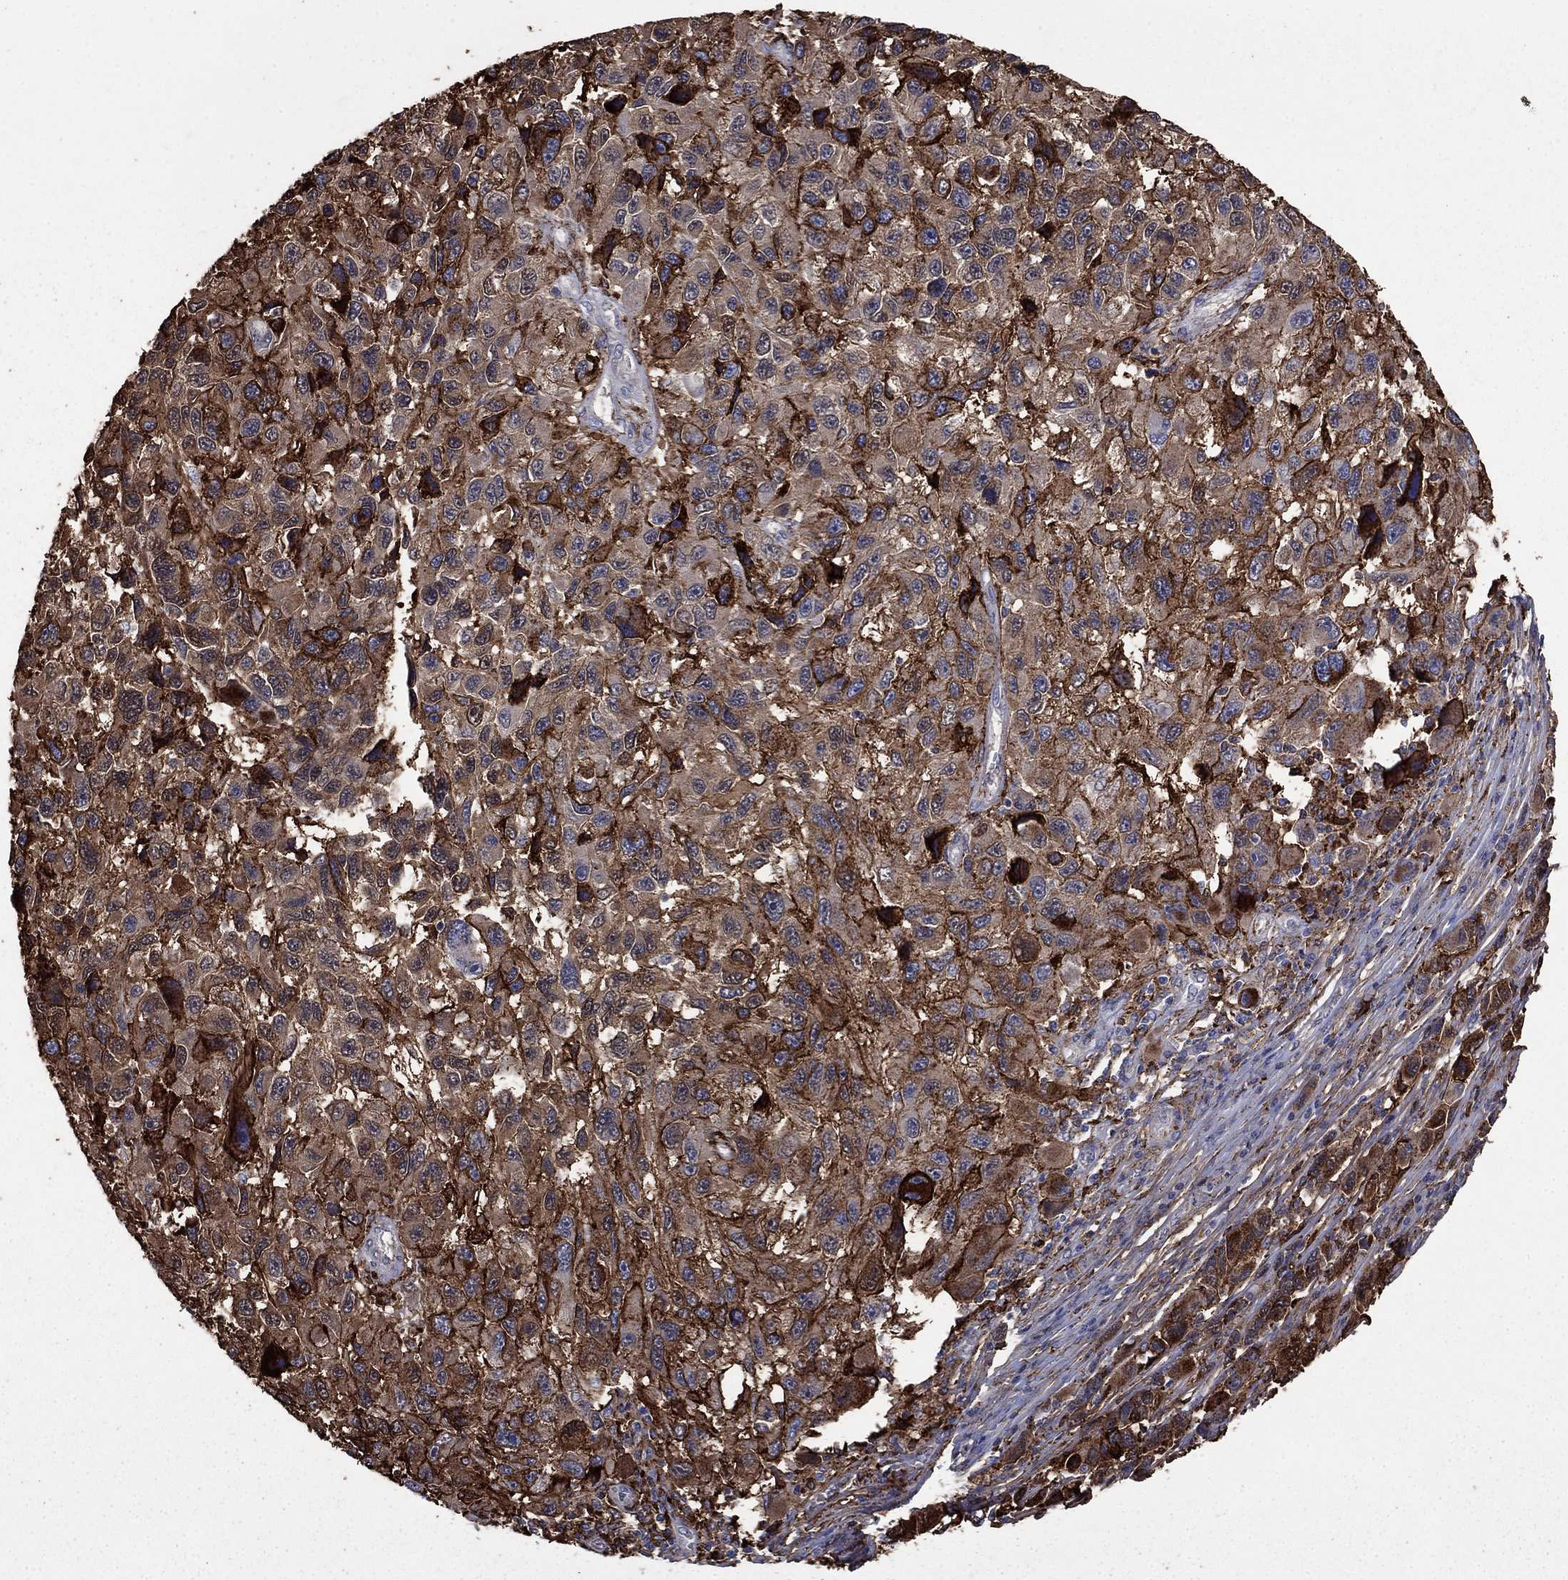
{"staining": {"intensity": "strong", "quantity": ">75%", "location": "cytoplasmic/membranous"}, "tissue": "melanoma", "cell_type": "Tumor cells", "image_type": "cancer", "snomed": [{"axis": "morphology", "description": "Malignant melanoma, NOS"}, {"axis": "topography", "description": "Skin"}], "caption": "This is a histology image of IHC staining of malignant melanoma, which shows strong positivity in the cytoplasmic/membranous of tumor cells.", "gene": "PLAU", "patient": {"sex": "male", "age": 53}}